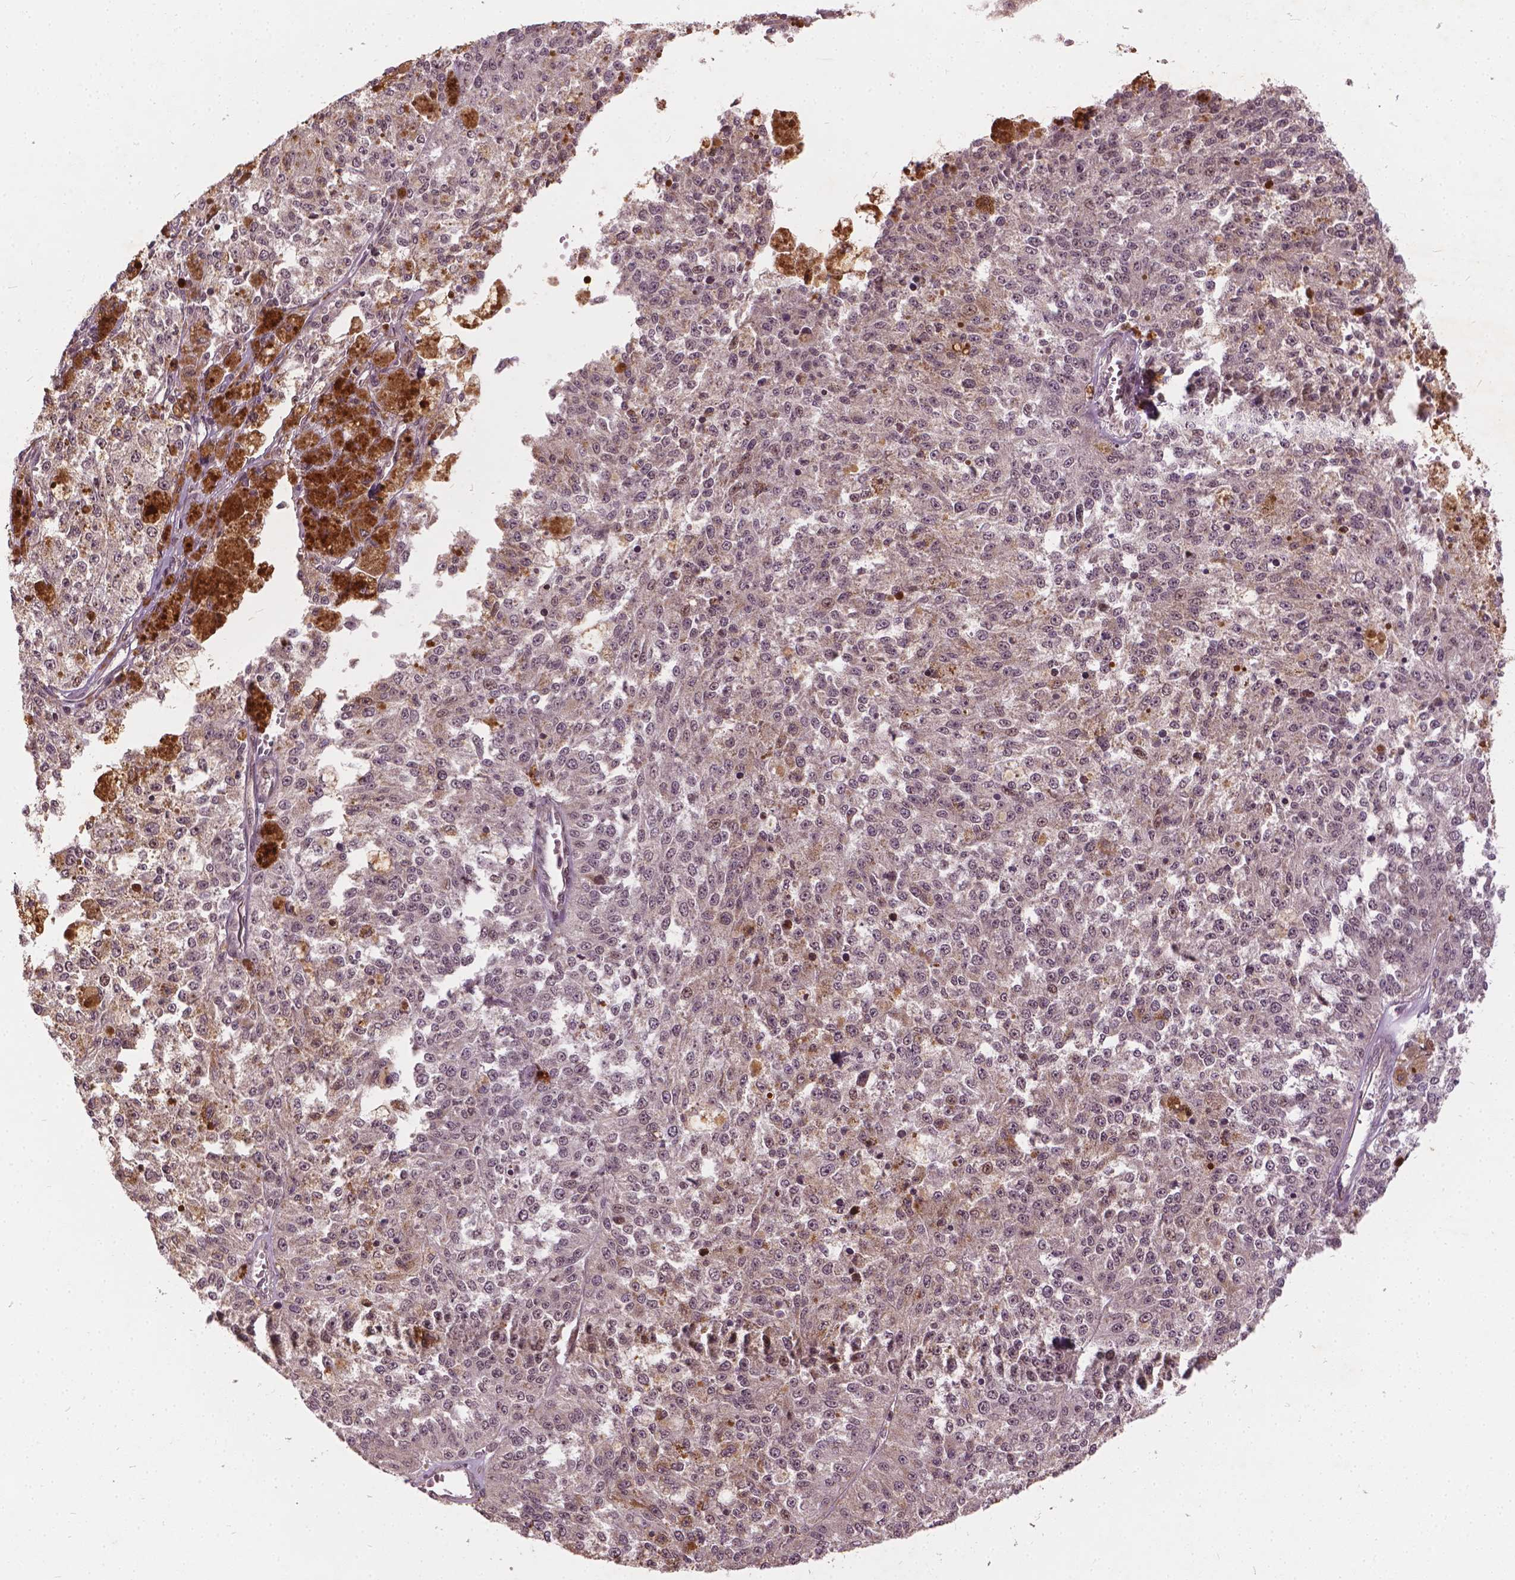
{"staining": {"intensity": "weak", "quantity": "<25%", "location": "nuclear"}, "tissue": "melanoma", "cell_type": "Tumor cells", "image_type": "cancer", "snomed": [{"axis": "morphology", "description": "Malignant melanoma, Metastatic site"}, {"axis": "topography", "description": "Lymph node"}], "caption": "There is no significant expression in tumor cells of malignant melanoma (metastatic site).", "gene": "GPS2", "patient": {"sex": "female", "age": 64}}